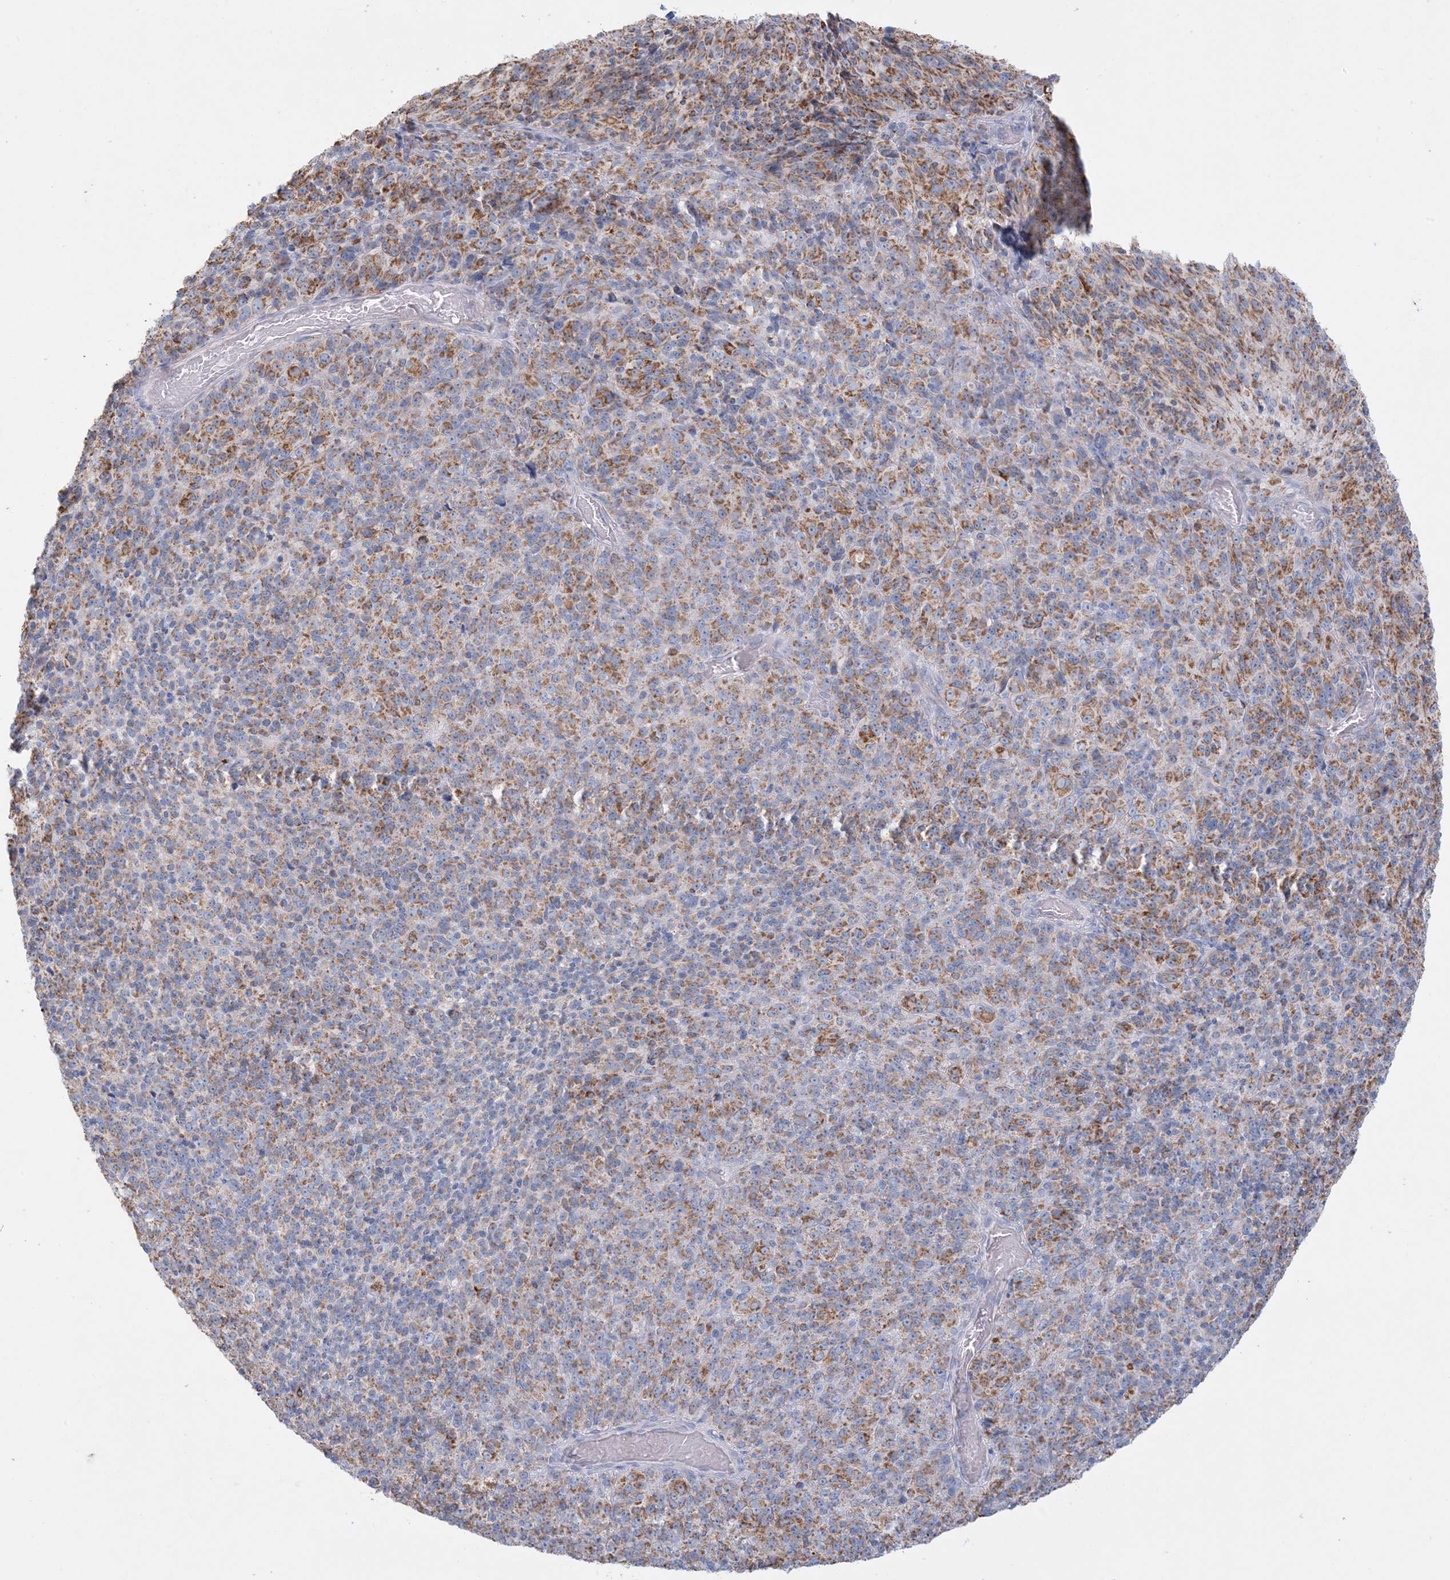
{"staining": {"intensity": "moderate", "quantity": "25%-75%", "location": "cytoplasmic/membranous"}, "tissue": "melanoma", "cell_type": "Tumor cells", "image_type": "cancer", "snomed": [{"axis": "morphology", "description": "Malignant melanoma, Metastatic site"}, {"axis": "topography", "description": "Brain"}], "caption": "Approximately 25%-75% of tumor cells in malignant melanoma (metastatic site) reveal moderate cytoplasmic/membranous protein positivity as visualized by brown immunohistochemical staining.", "gene": "KCTD6", "patient": {"sex": "female", "age": 56}}